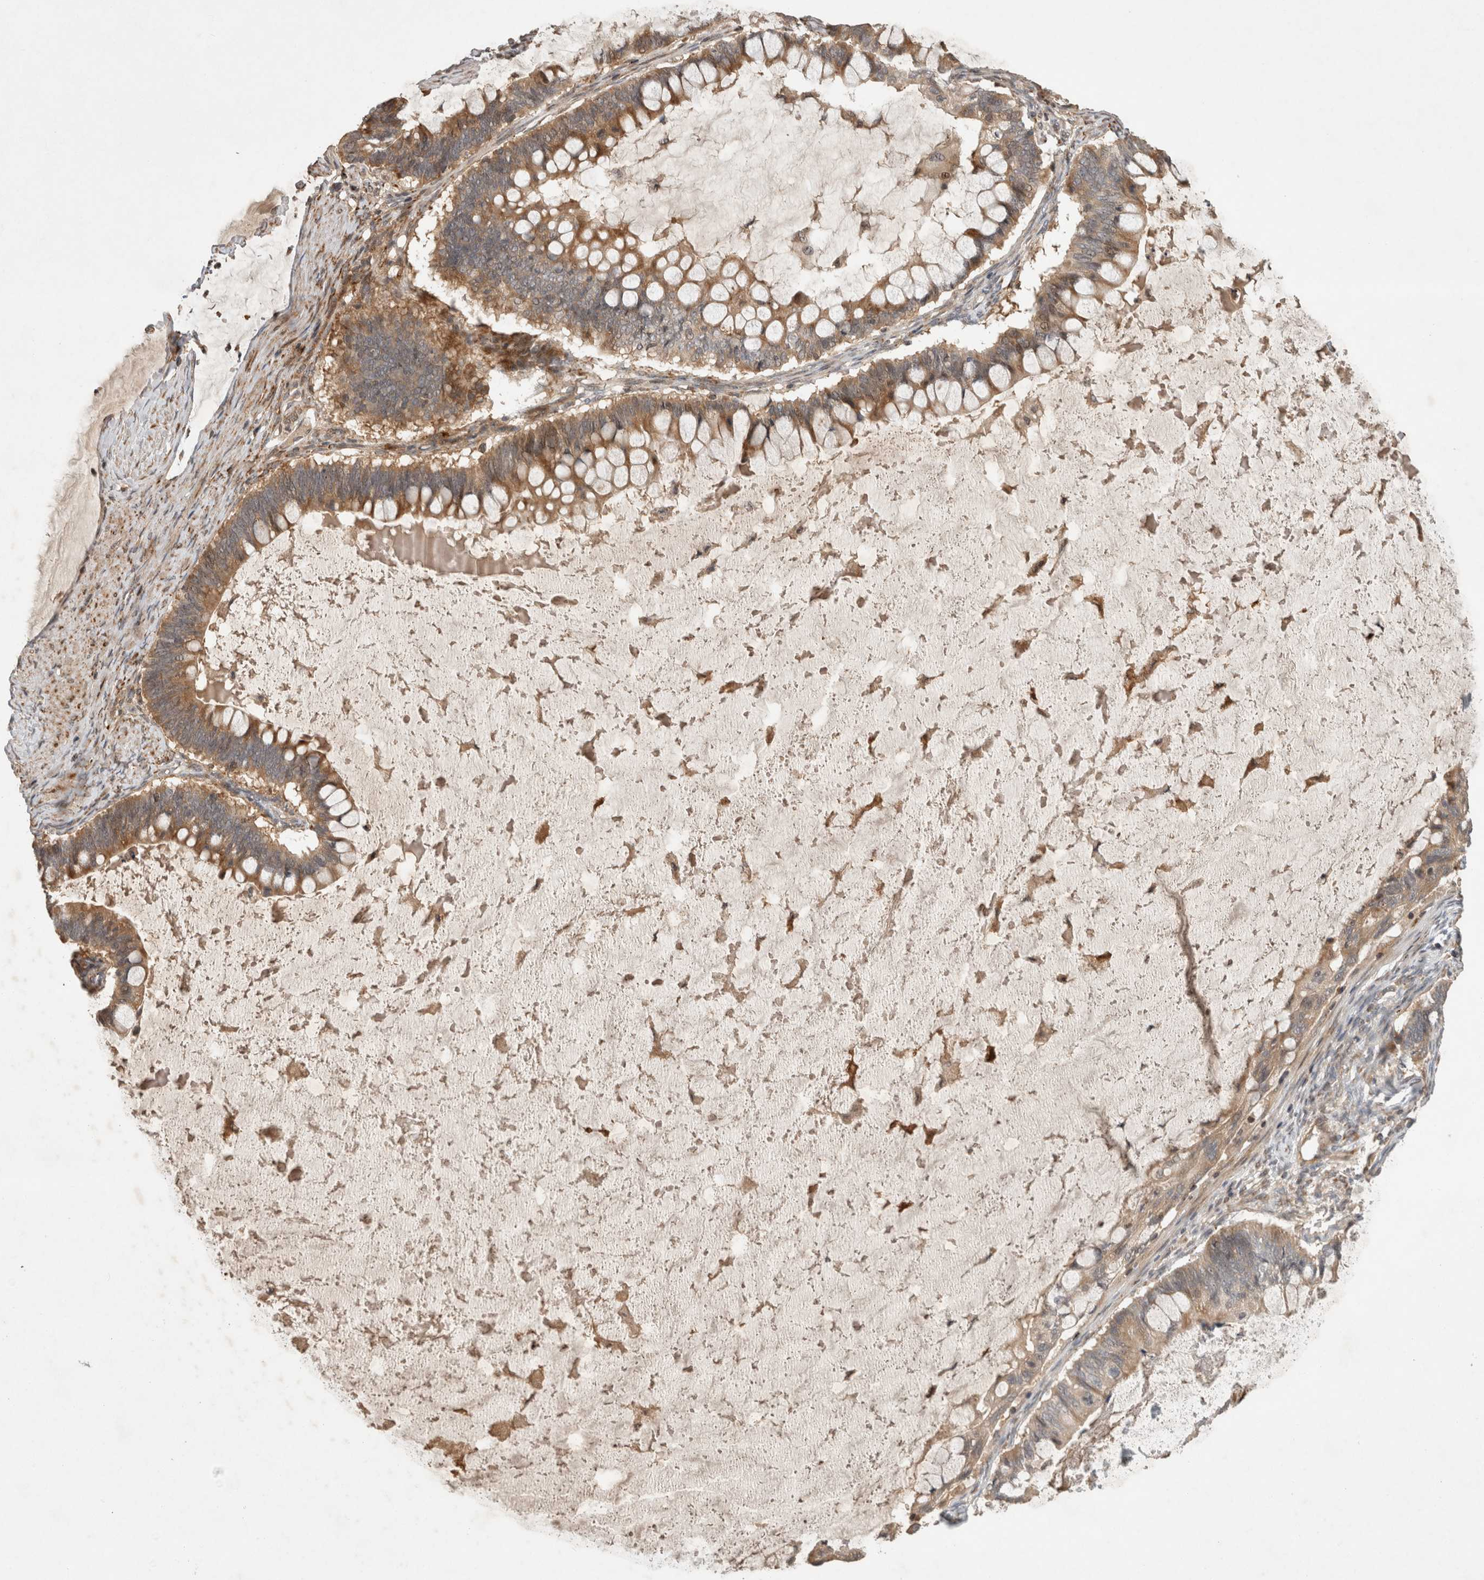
{"staining": {"intensity": "moderate", "quantity": ">75%", "location": "cytoplasmic/membranous"}, "tissue": "ovarian cancer", "cell_type": "Tumor cells", "image_type": "cancer", "snomed": [{"axis": "morphology", "description": "Cystadenocarcinoma, mucinous, NOS"}, {"axis": "topography", "description": "Ovary"}], "caption": "Protein staining of ovarian cancer tissue displays moderate cytoplasmic/membranous expression in about >75% of tumor cells.", "gene": "SERAC1", "patient": {"sex": "female", "age": 61}}